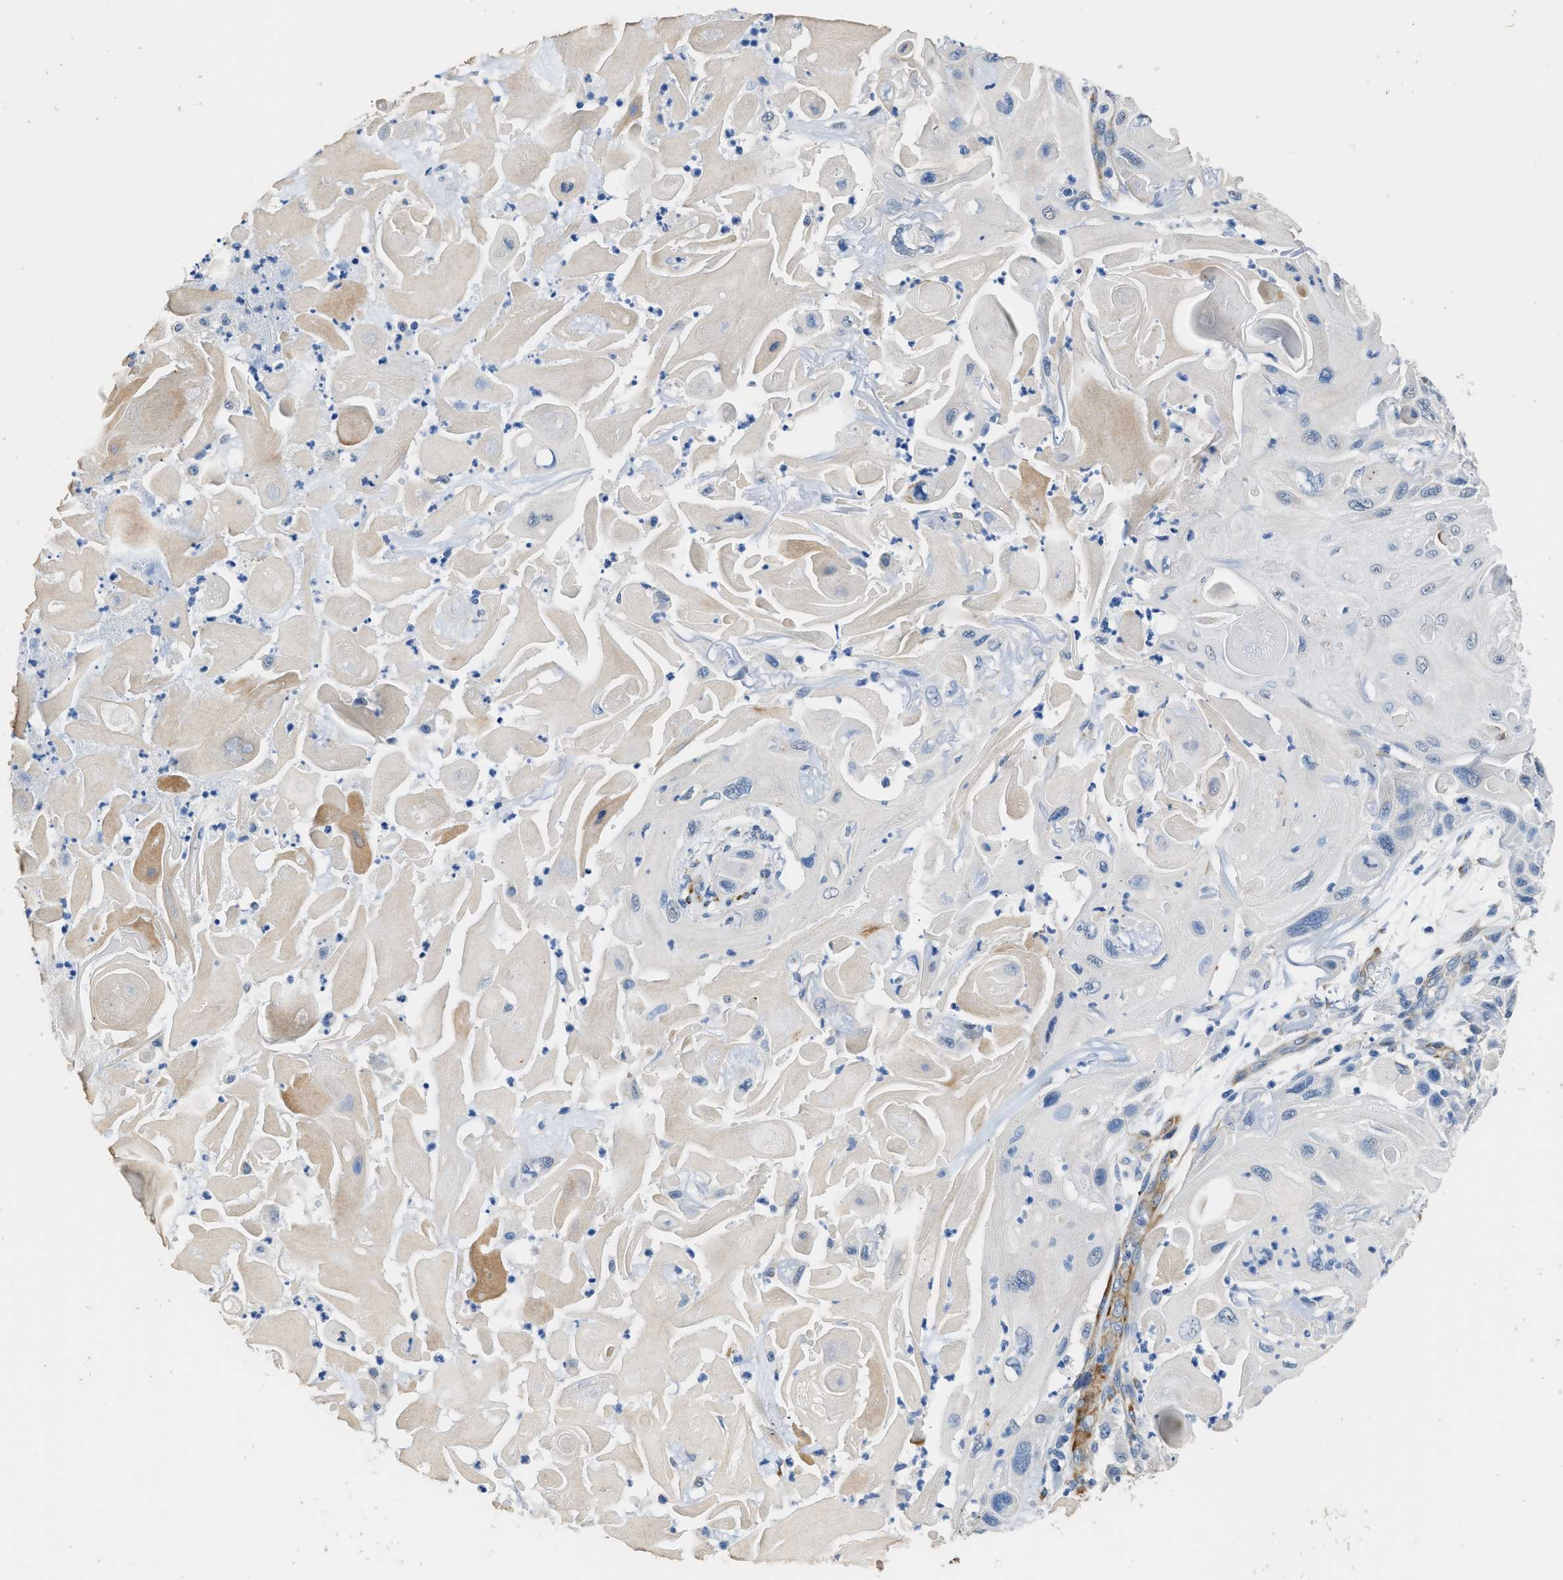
{"staining": {"intensity": "negative", "quantity": "none", "location": "none"}, "tissue": "skin cancer", "cell_type": "Tumor cells", "image_type": "cancer", "snomed": [{"axis": "morphology", "description": "Squamous cell carcinoma, NOS"}, {"axis": "topography", "description": "Skin"}], "caption": "DAB immunohistochemical staining of human skin squamous cell carcinoma reveals no significant positivity in tumor cells.", "gene": "ZSWIM5", "patient": {"sex": "female", "age": 77}}